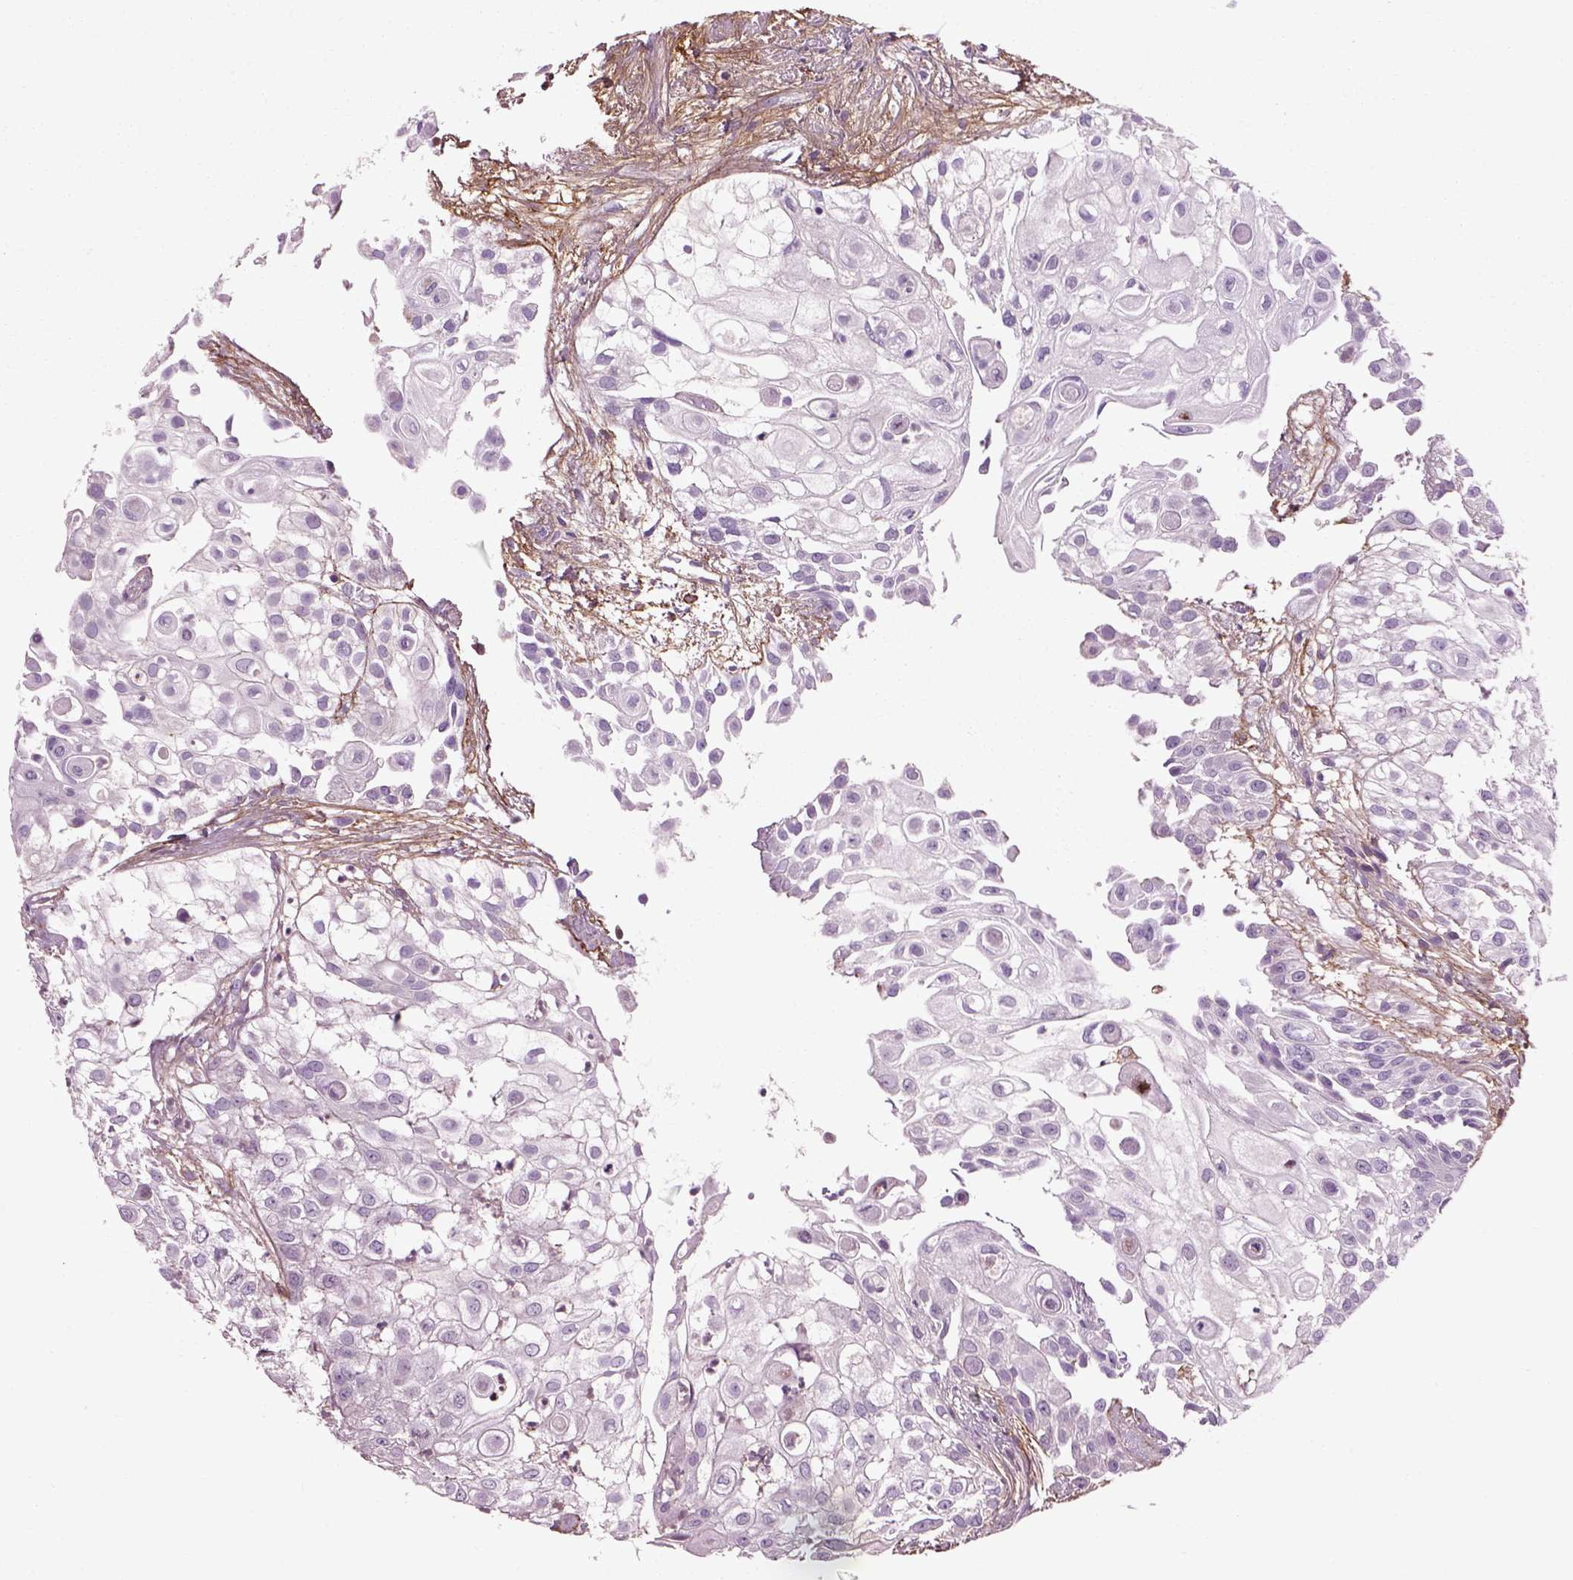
{"staining": {"intensity": "negative", "quantity": "none", "location": "none"}, "tissue": "urothelial cancer", "cell_type": "Tumor cells", "image_type": "cancer", "snomed": [{"axis": "morphology", "description": "Urothelial carcinoma, High grade"}, {"axis": "topography", "description": "Urinary bladder"}], "caption": "Human urothelial cancer stained for a protein using immunohistochemistry shows no positivity in tumor cells.", "gene": "EMILIN2", "patient": {"sex": "female", "age": 79}}